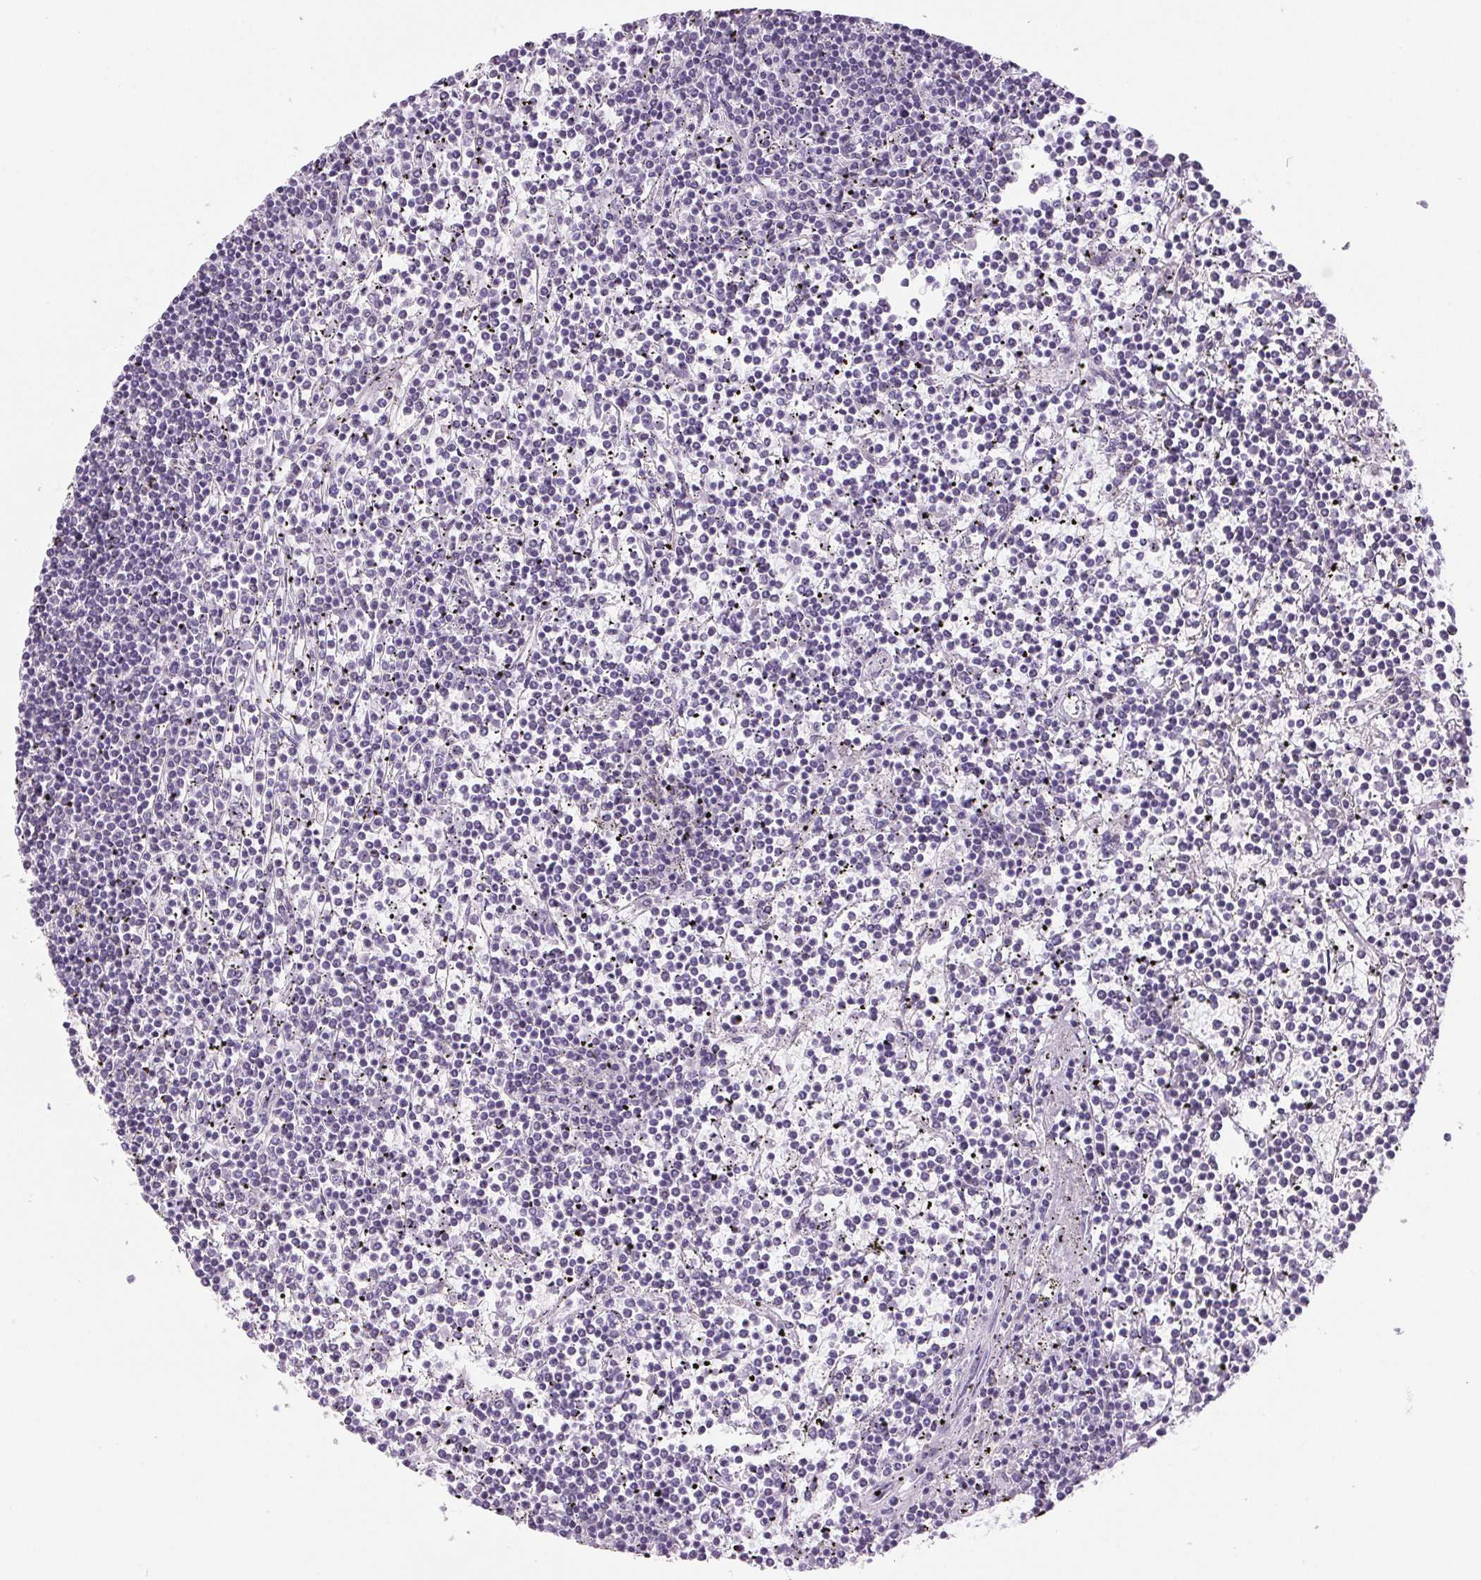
{"staining": {"intensity": "negative", "quantity": "none", "location": "none"}, "tissue": "lymphoma", "cell_type": "Tumor cells", "image_type": "cancer", "snomed": [{"axis": "morphology", "description": "Malignant lymphoma, non-Hodgkin's type, Low grade"}, {"axis": "topography", "description": "Spleen"}], "caption": "DAB immunohistochemical staining of lymphoma displays no significant staining in tumor cells.", "gene": "S100A2", "patient": {"sex": "female", "age": 19}}